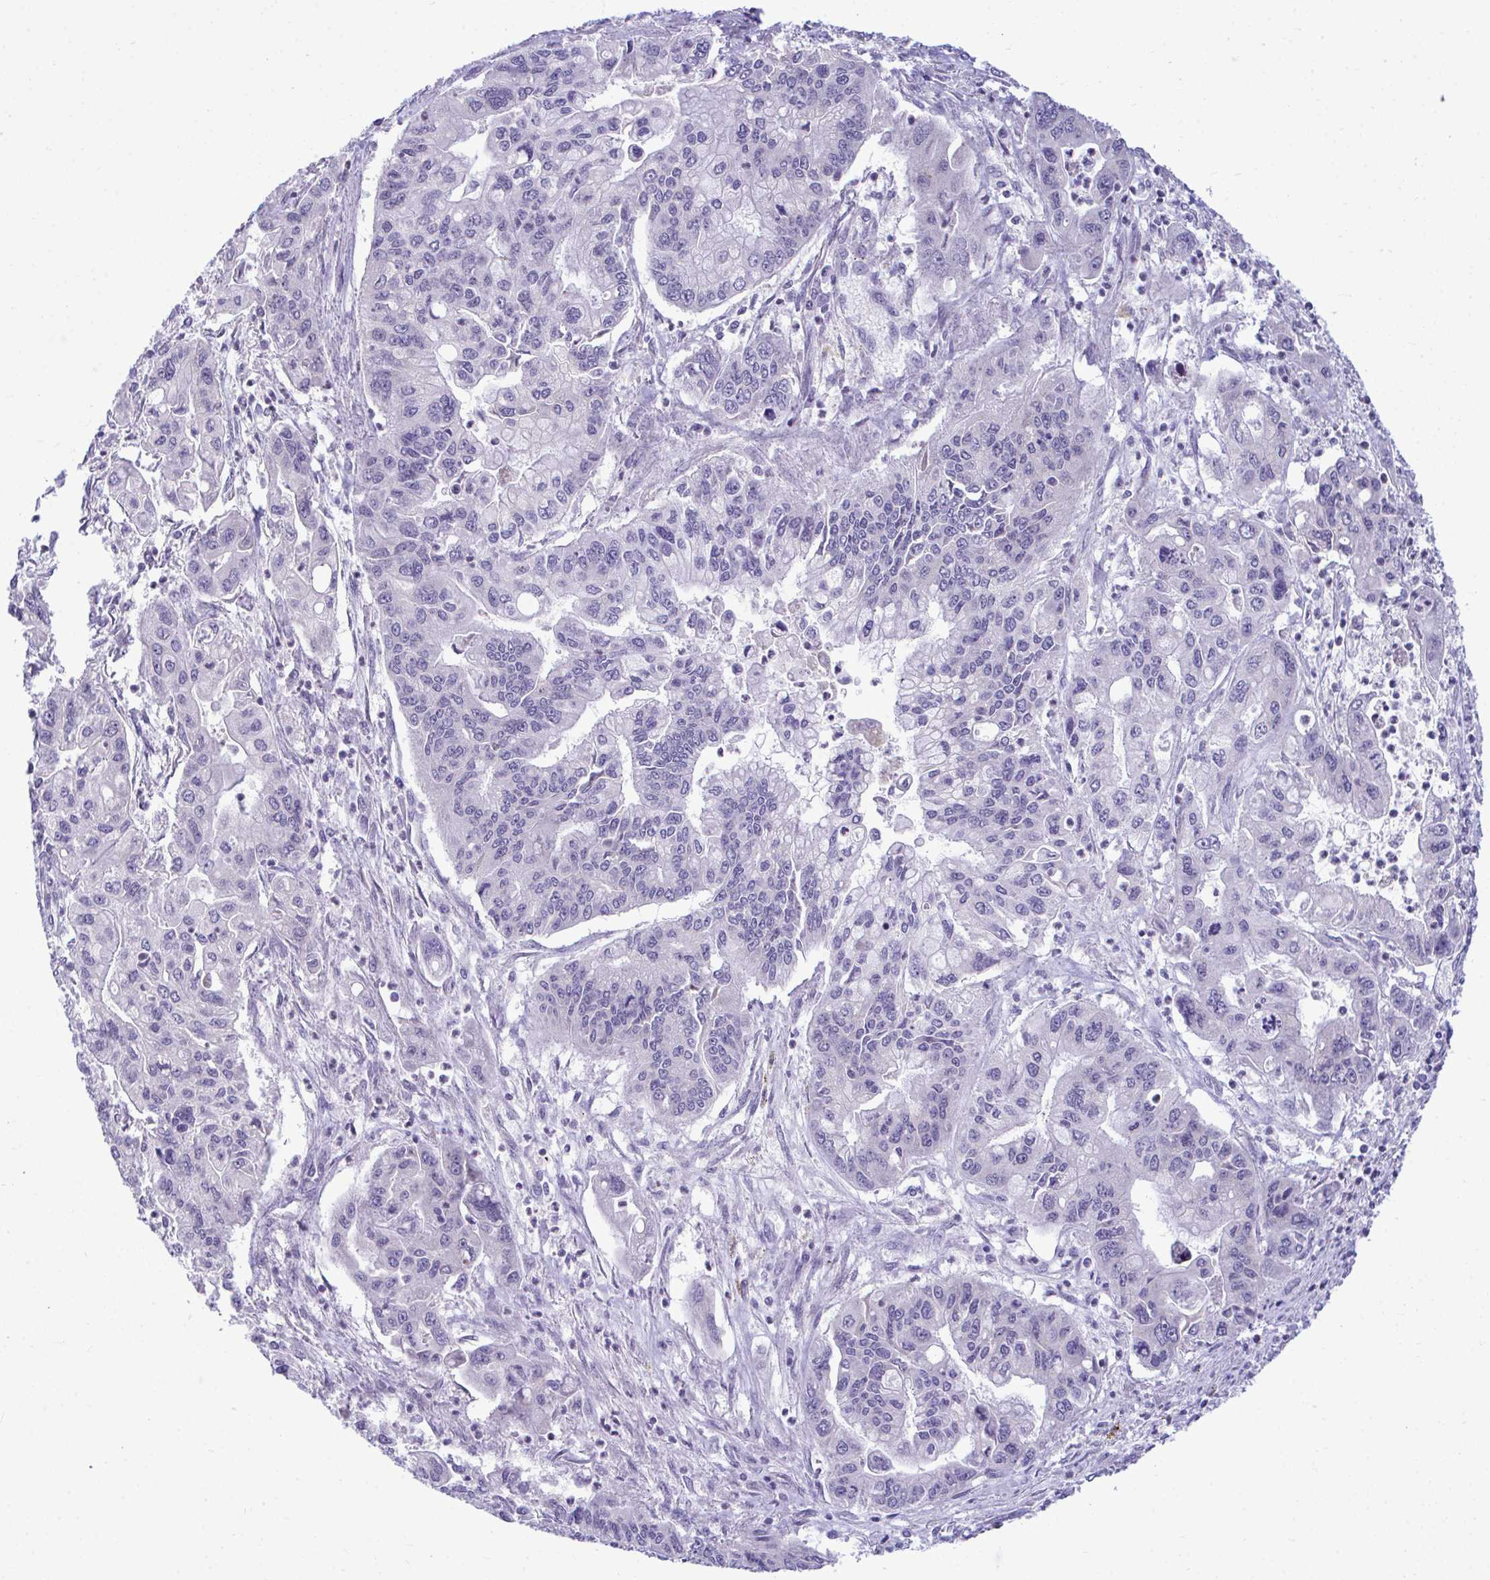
{"staining": {"intensity": "negative", "quantity": "none", "location": "none"}, "tissue": "pancreatic cancer", "cell_type": "Tumor cells", "image_type": "cancer", "snomed": [{"axis": "morphology", "description": "Adenocarcinoma, NOS"}, {"axis": "topography", "description": "Pancreas"}], "caption": "DAB immunohistochemical staining of human pancreatic cancer demonstrates no significant staining in tumor cells.", "gene": "PIGK", "patient": {"sex": "male", "age": 62}}